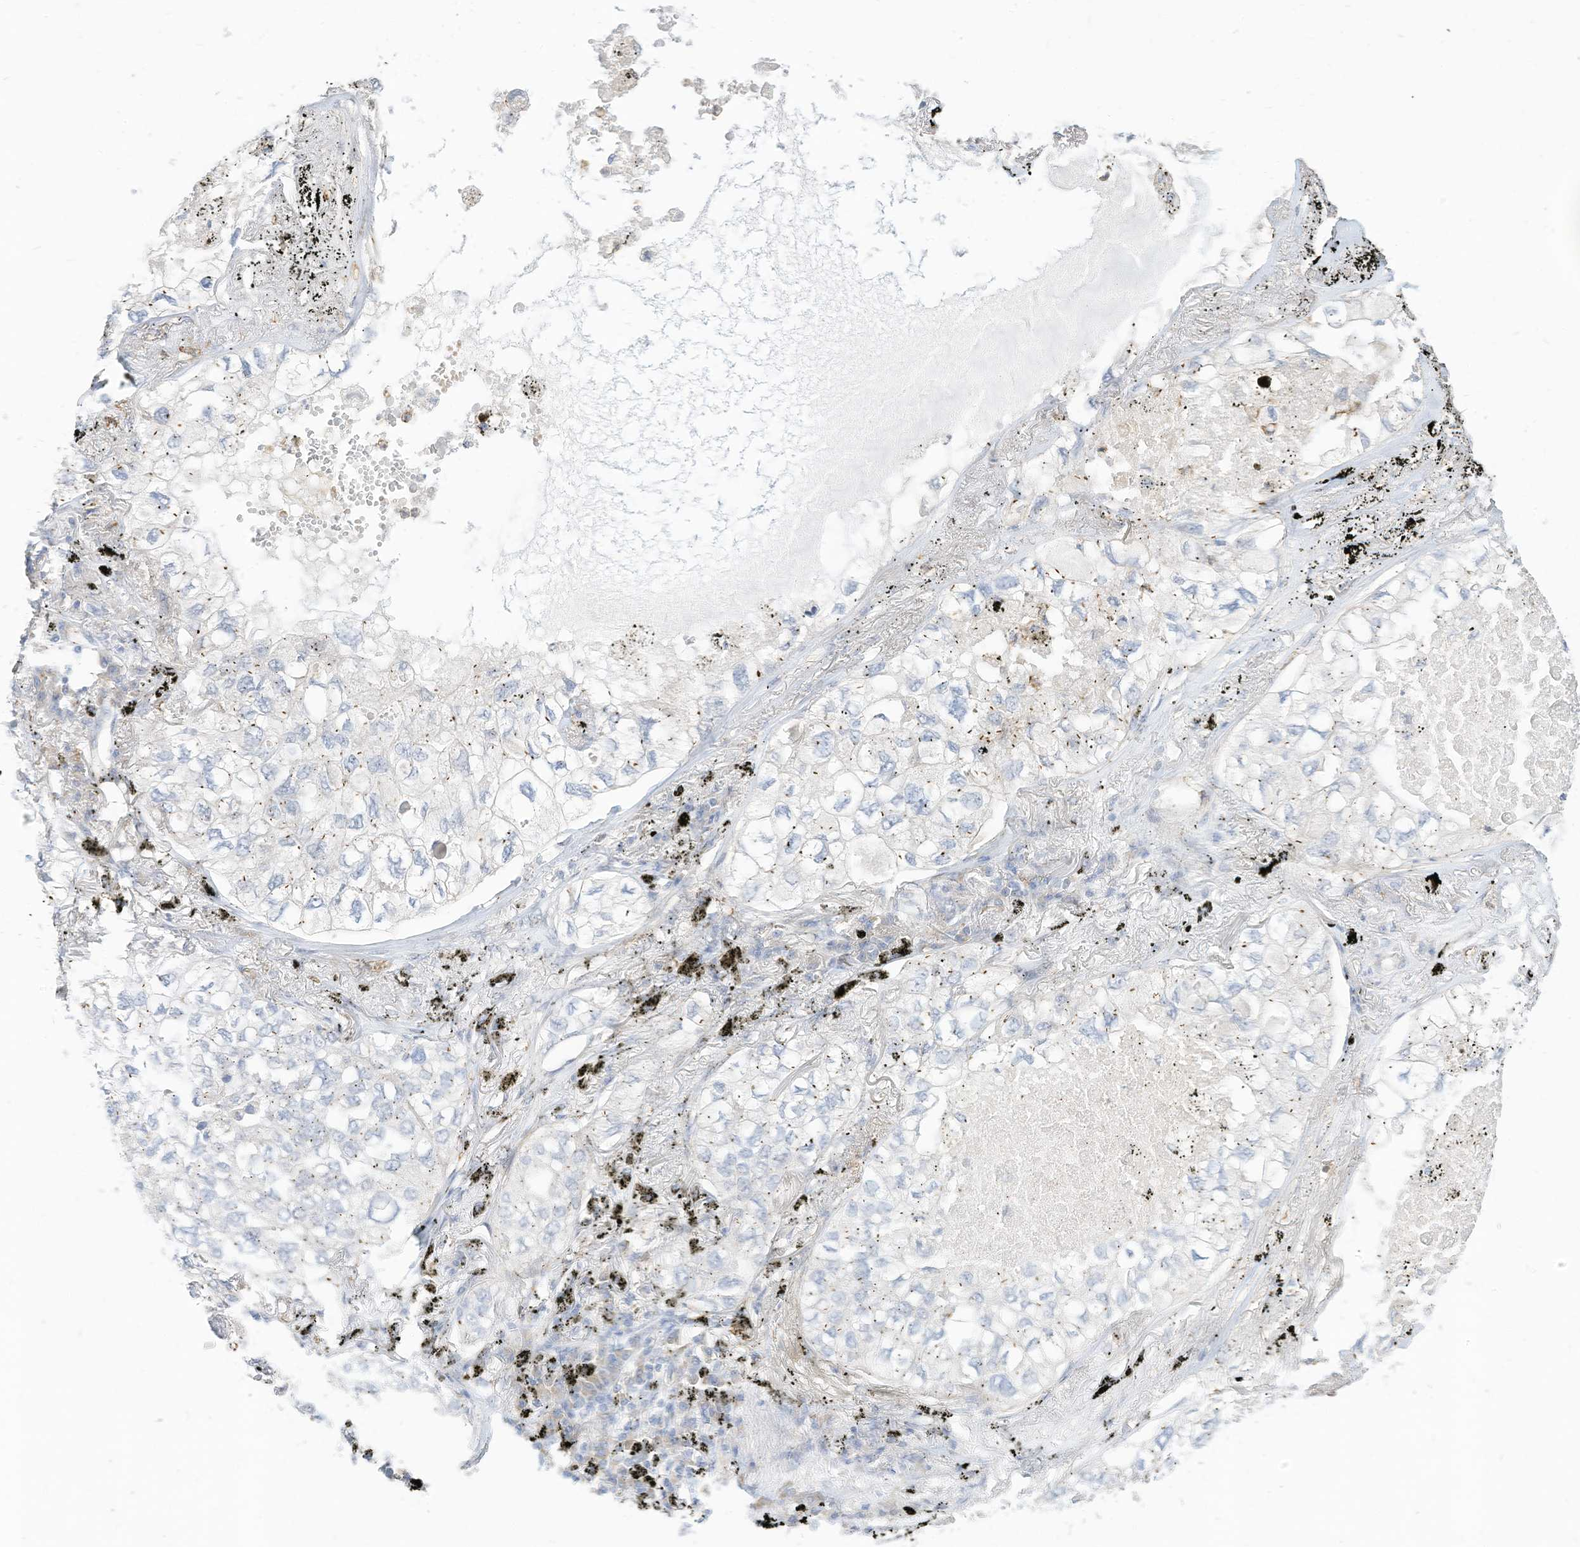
{"staining": {"intensity": "negative", "quantity": "none", "location": "none"}, "tissue": "lung cancer", "cell_type": "Tumor cells", "image_type": "cancer", "snomed": [{"axis": "morphology", "description": "Adenocarcinoma, NOS"}, {"axis": "topography", "description": "Lung"}], "caption": "Image shows no significant protein staining in tumor cells of adenocarcinoma (lung).", "gene": "ATP13A1", "patient": {"sex": "male", "age": 65}}